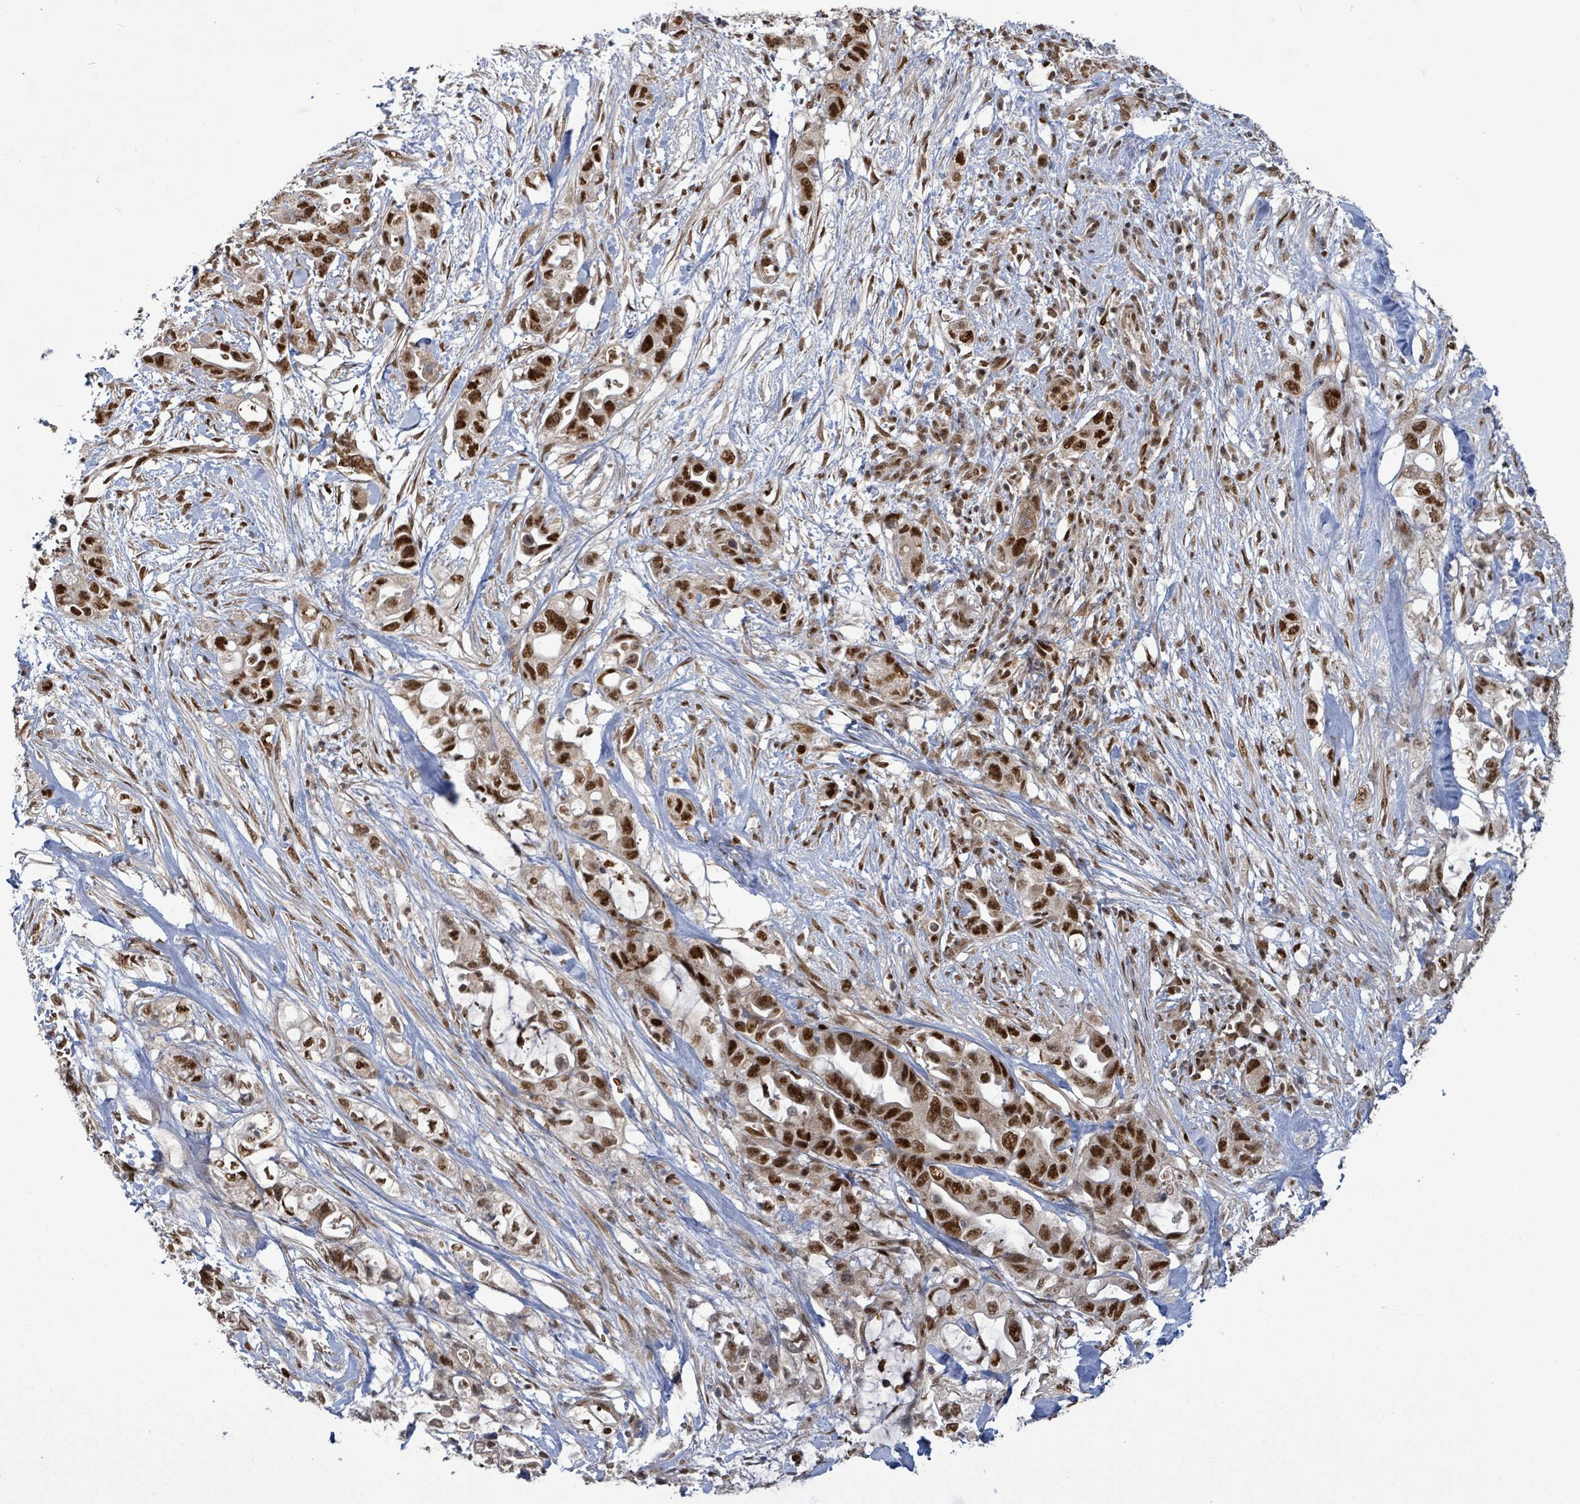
{"staining": {"intensity": "strong", "quantity": ">75%", "location": "nuclear"}, "tissue": "pancreatic cancer", "cell_type": "Tumor cells", "image_type": "cancer", "snomed": [{"axis": "morphology", "description": "Adenocarcinoma, NOS"}, {"axis": "topography", "description": "Pancreas"}], "caption": "Protein staining of pancreatic adenocarcinoma tissue exhibits strong nuclear staining in approximately >75% of tumor cells. The protein is stained brown, and the nuclei are stained in blue (DAB (3,3'-diaminobenzidine) IHC with brightfield microscopy, high magnification).", "gene": "PATZ1", "patient": {"sex": "female", "age": 72}}